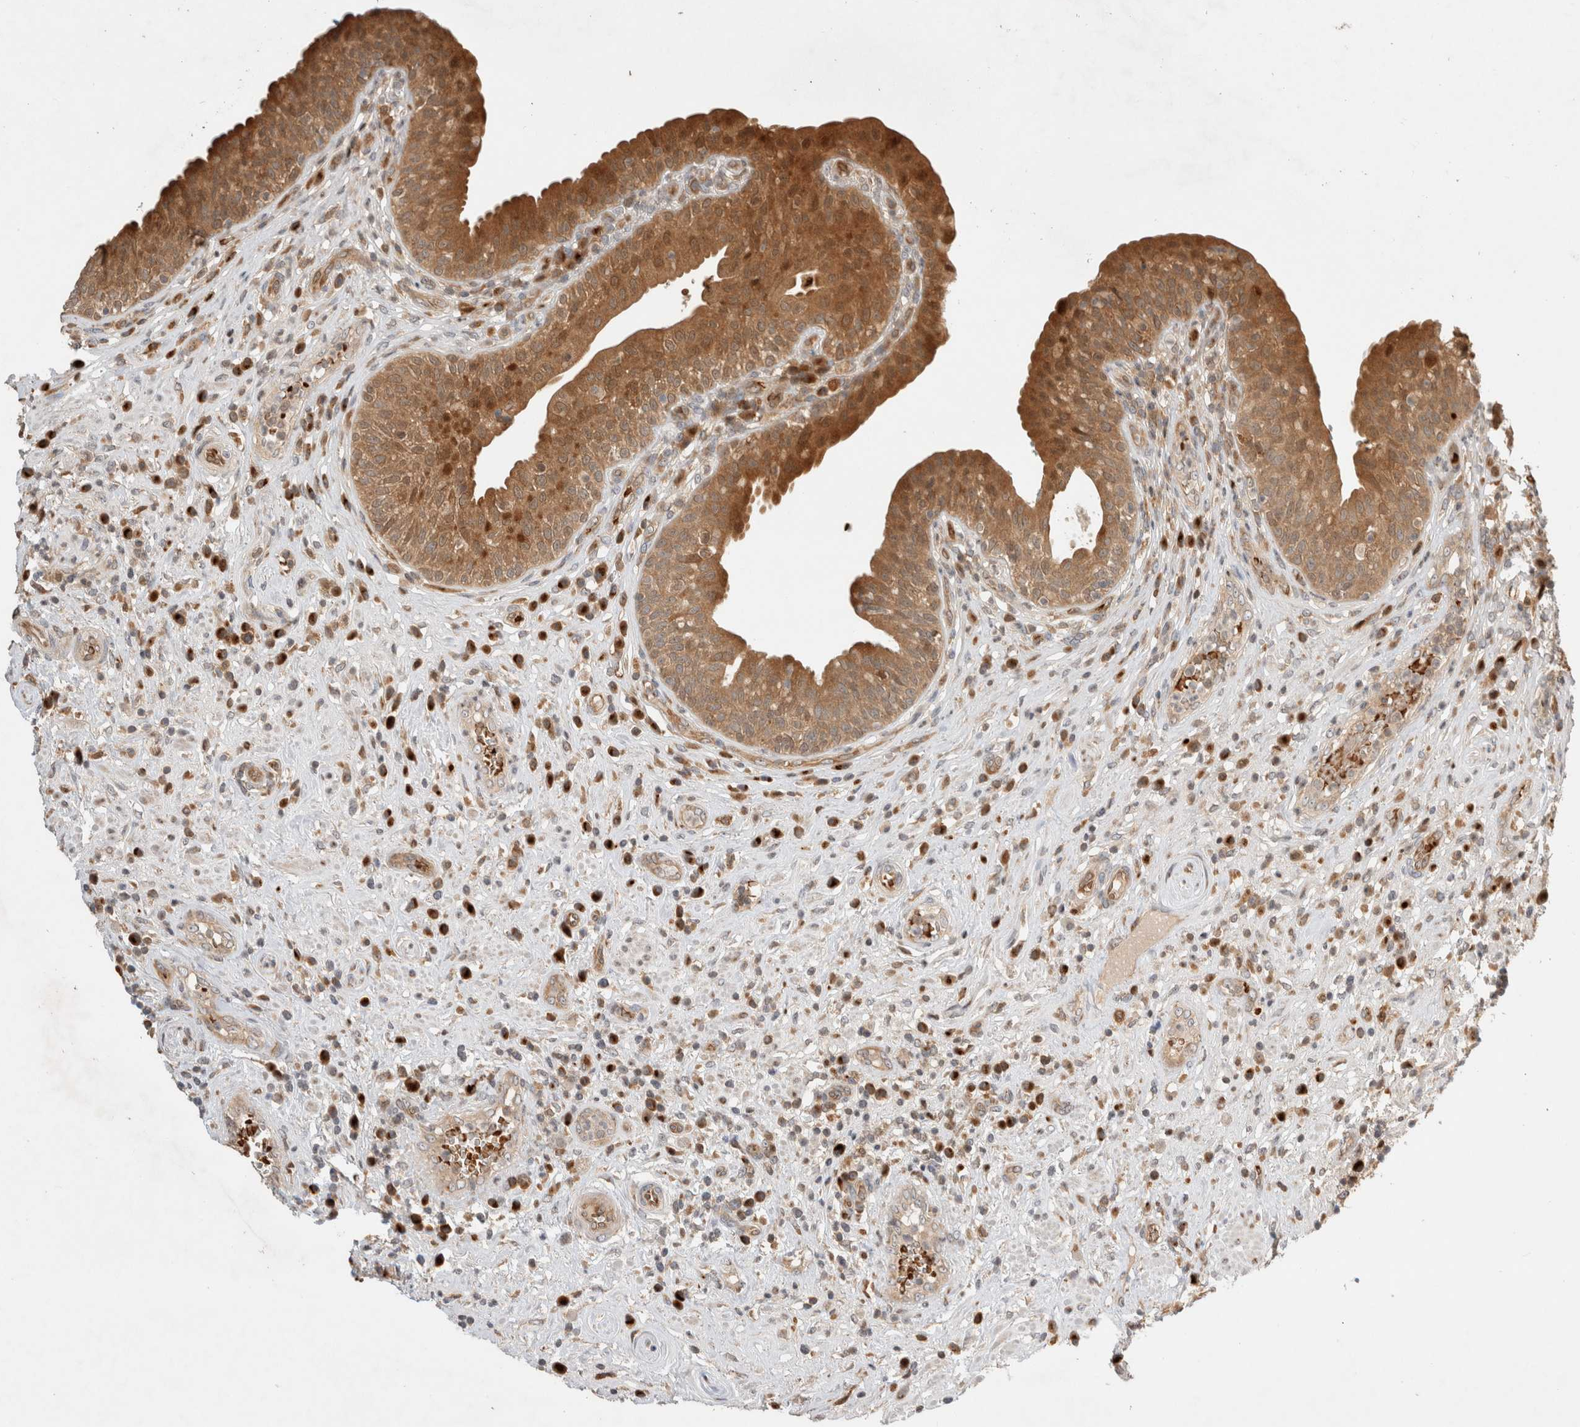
{"staining": {"intensity": "strong", "quantity": ">75%", "location": "cytoplasmic/membranous,nuclear"}, "tissue": "urinary bladder", "cell_type": "Urothelial cells", "image_type": "normal", "snomed": [{"axis": "morphology", "description": "Normal tissue, NOS"}, {"axis": "topography", "description": "Urinary bladder"}], "caption": "Immunohistochemical staining of normal human urinary bladder exhibits strong cytoplasmic/membranous,nuclear protein positivity in about >75% of urothelial cells.", "gene": "OTUD6B", "patient": {"sex": "female", "age": 62}}